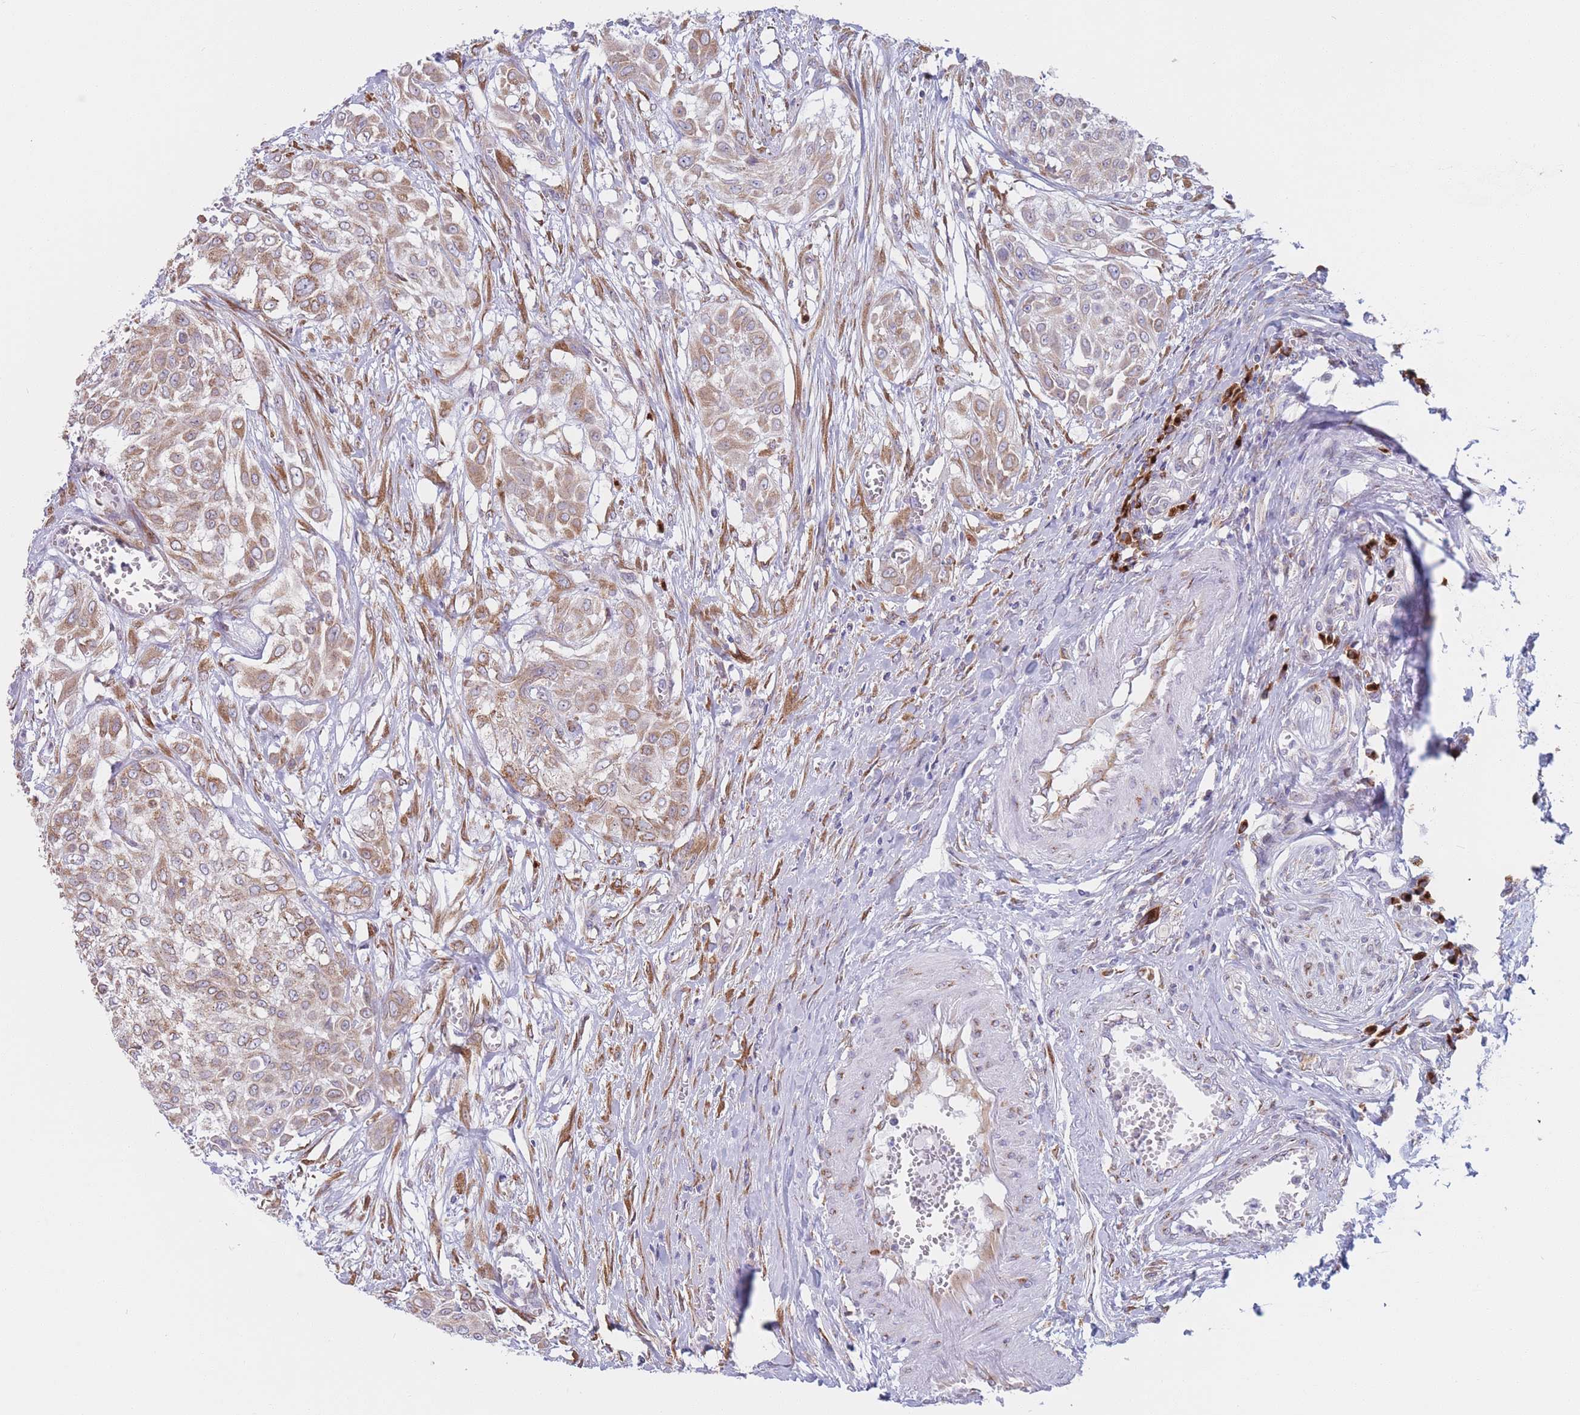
{"staining": {"intensity": "moderate", "quantity": "25%-75%", "location": "cytoplasmic/membranous"}, "tissue": "urothelial cancer", "cell_type": "Tumor cells", "image_type": "cancer", "snomed": [{"axis": "morphology", "description": "Urothelial carcinoma, High grade"}, {"axis": "topography", "description": "Urinary bladder"}], "caption": "Immunohistochemistry histopathology image of urothelial cancer stained for a protein (brown), which displays medium levels of moderate cytoplasmic/membranous staining in about 25%-75% of tumor cells.", "gene": "MRPL30", "patient": {"sex": "male", "age": 57}}